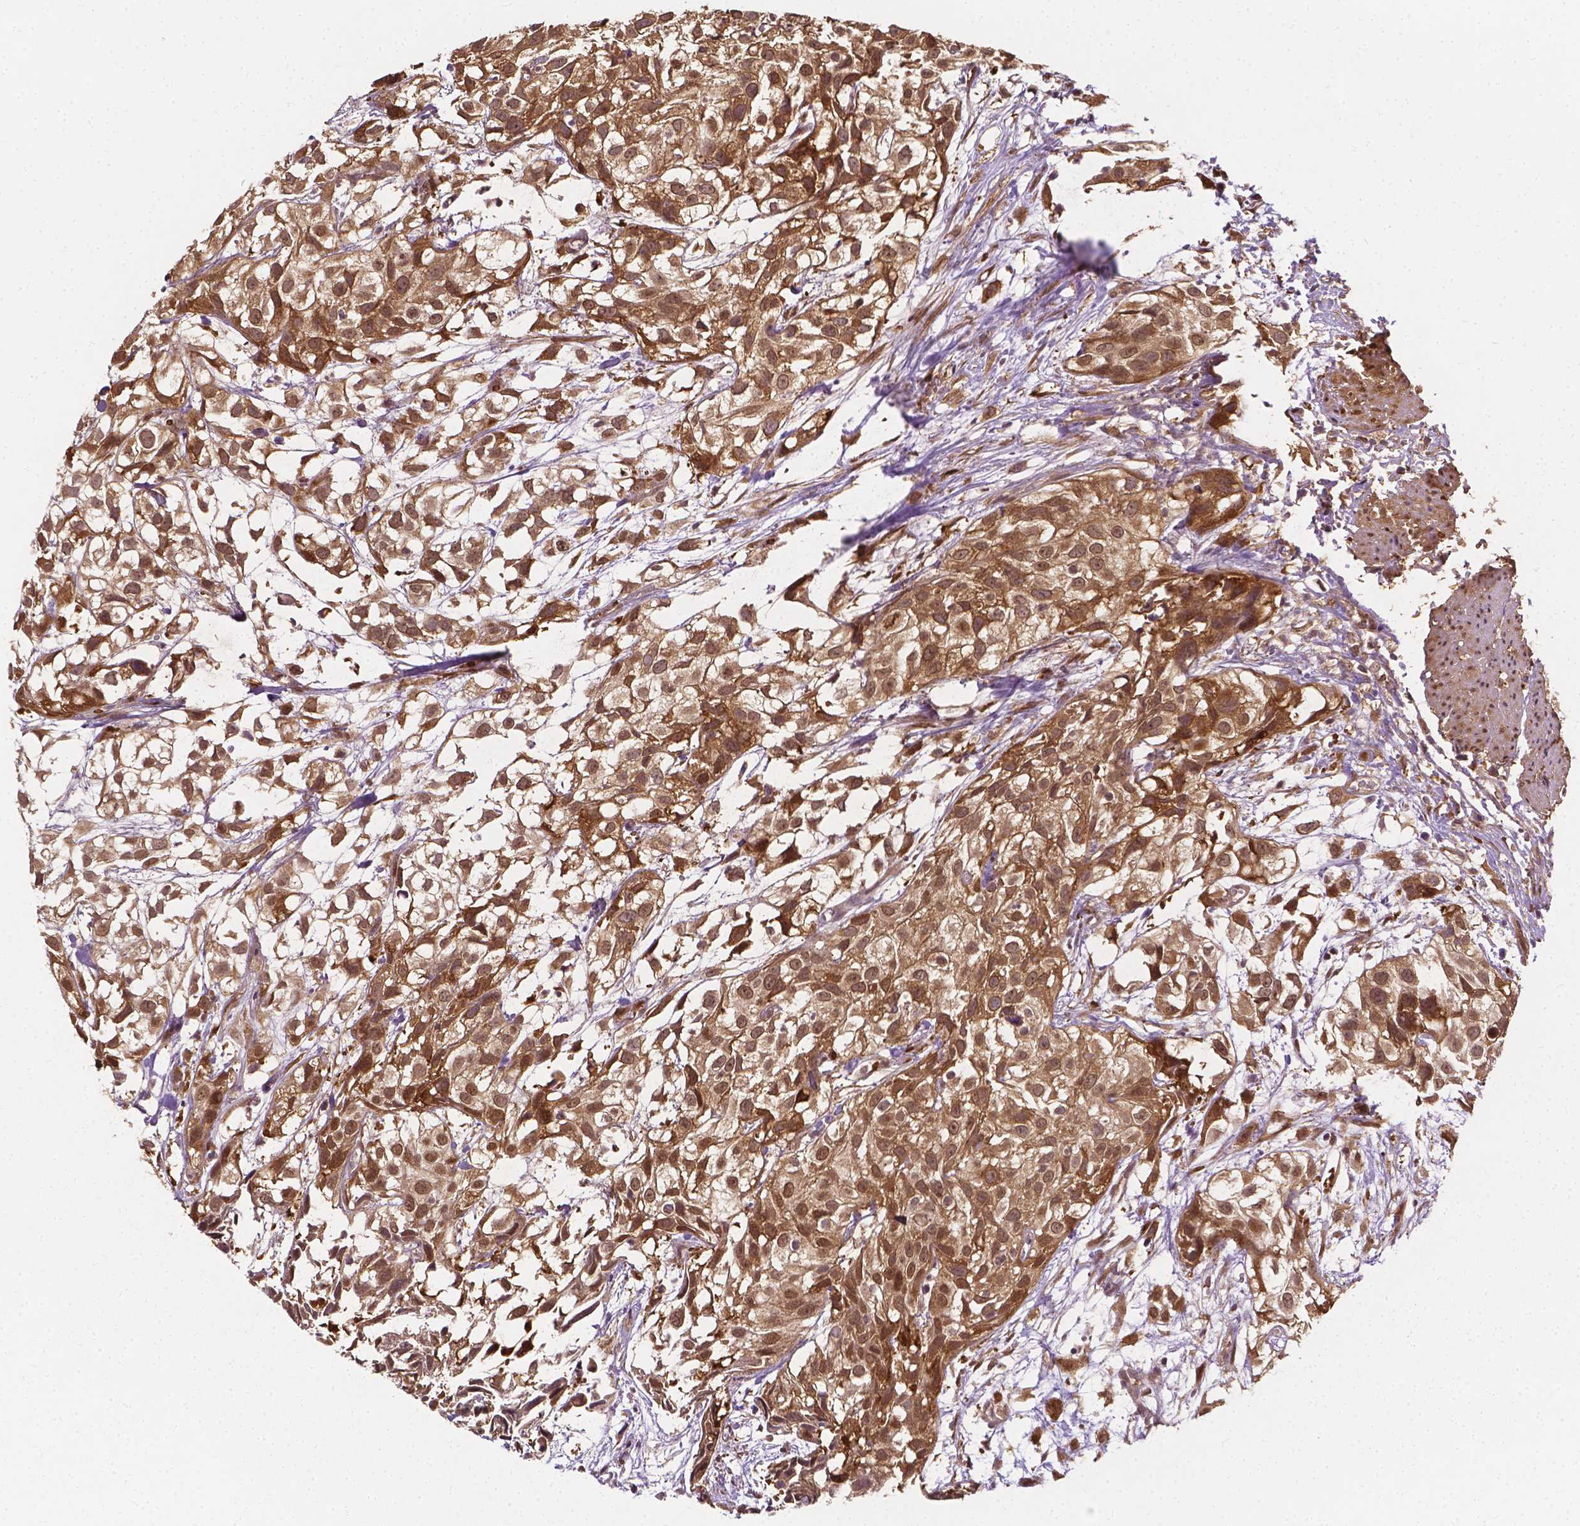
{"staining": {"intensity": "moderate", "quantity": ">75%", "location": "cytoplasmic/membranous,nuclear"}, "tissue": "urothelial cancer", "cell_type": "Tumor cells", "image_type": "cancer", "snomed": [{"axis": "morphology", "description": "Urothelial carcinoma, High grade"}, {"axis": "topography", "description": "Urinary bladder"}], "caption": "The immunohistochemical stain highlights moderate cytoplasmic/membranous and nuclear staining in tumor cells of high-grade urothelial carcinoma tissue.", "gene": "YAP1", "patient": {"sex": "male", "age": 56}}